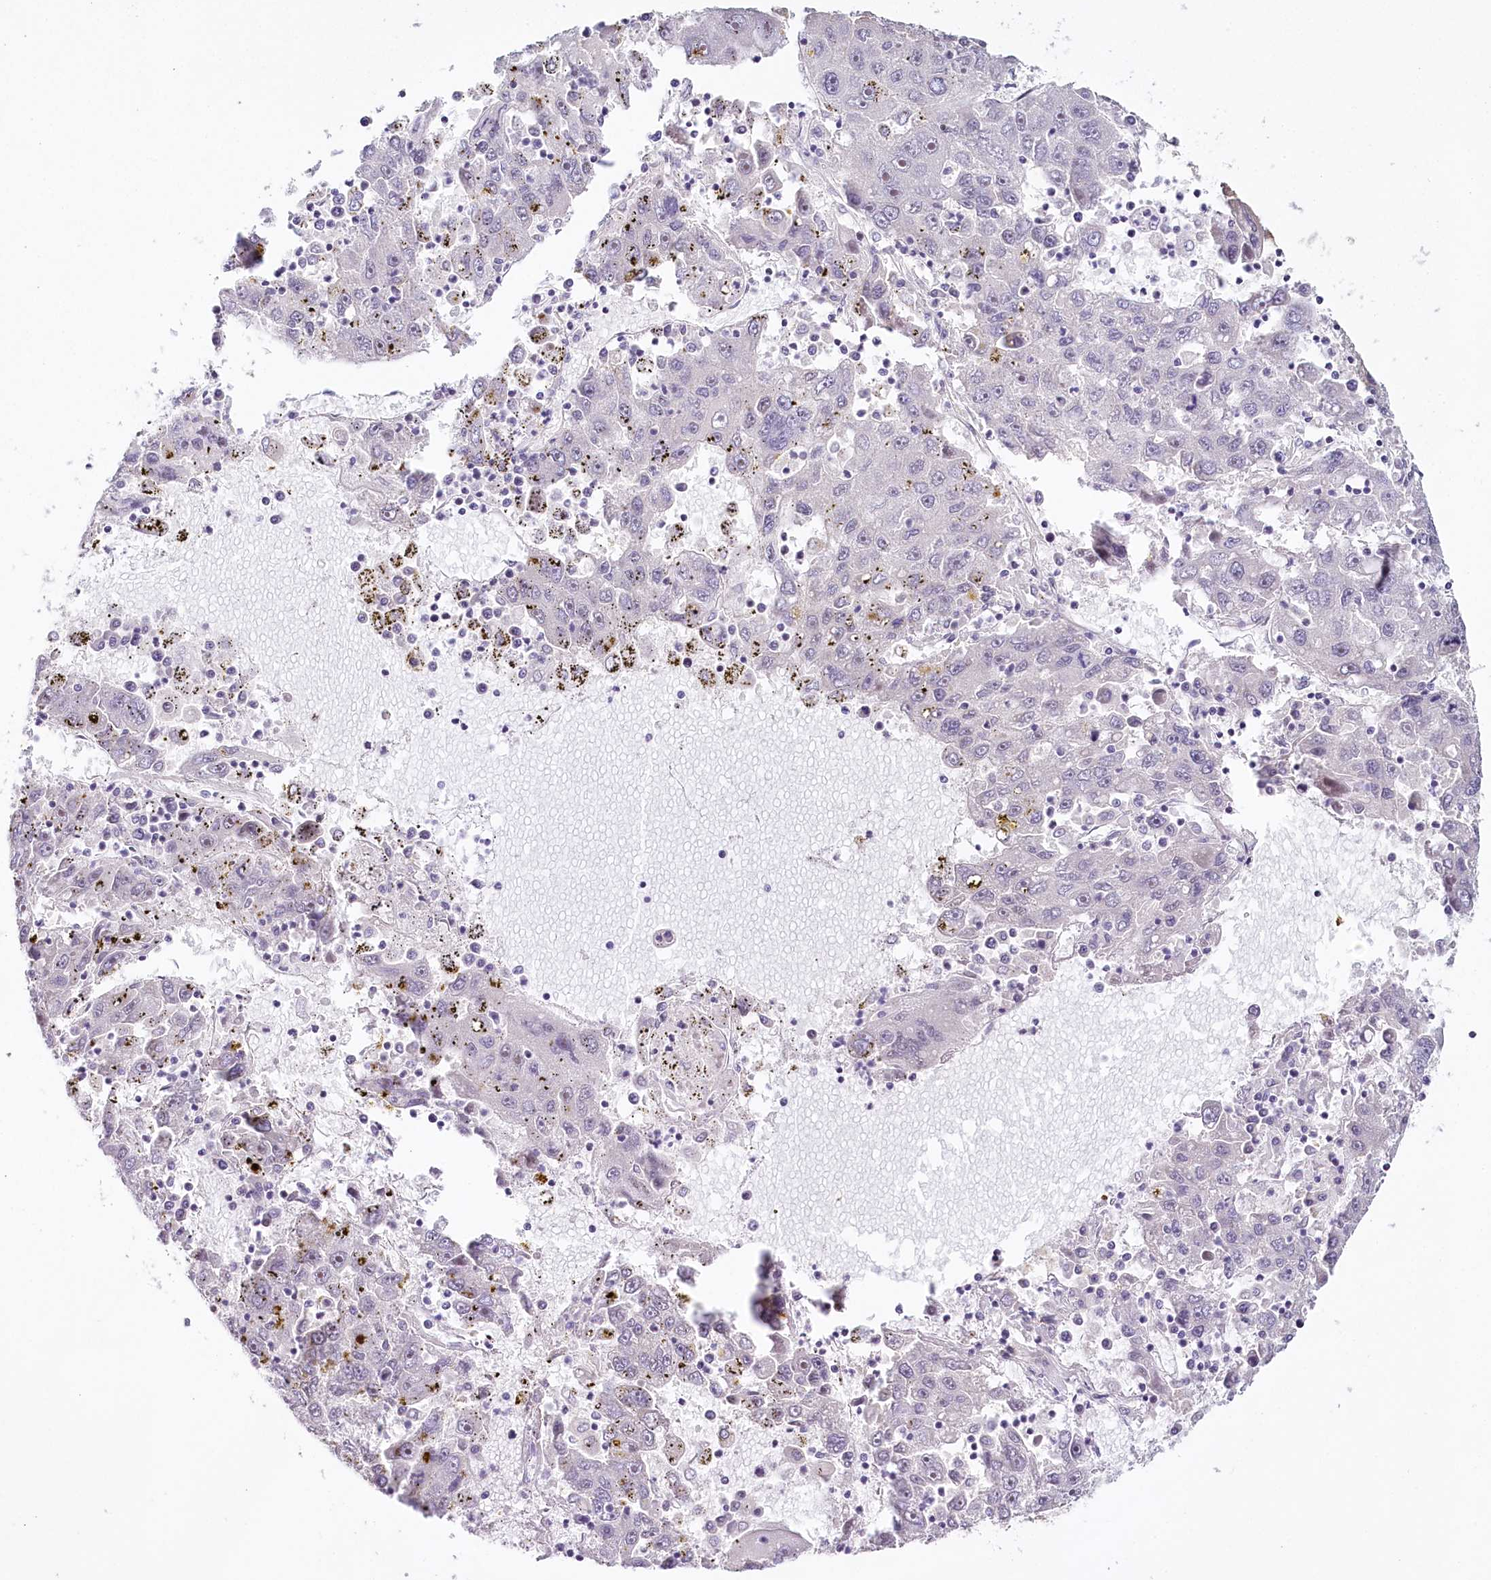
{"staining": {"intensity": "negative", "quantity": "none", "location": "none"}, "tissue": "liver cancer", "cell_type": "Tumor cells", "image_type": "cancer", "snomed": [{"axis": "morphology", "description": "Carcinoma, Hepatocellular, NOS"}, {"axis": "topography", "description": "Liver"}], "caption": "Tumor cells are negative for protein expression in human liver cancer (hepatocellular carcinoma).", "gene": "HPD", "patient": {"sex": "male", "age": 49}}